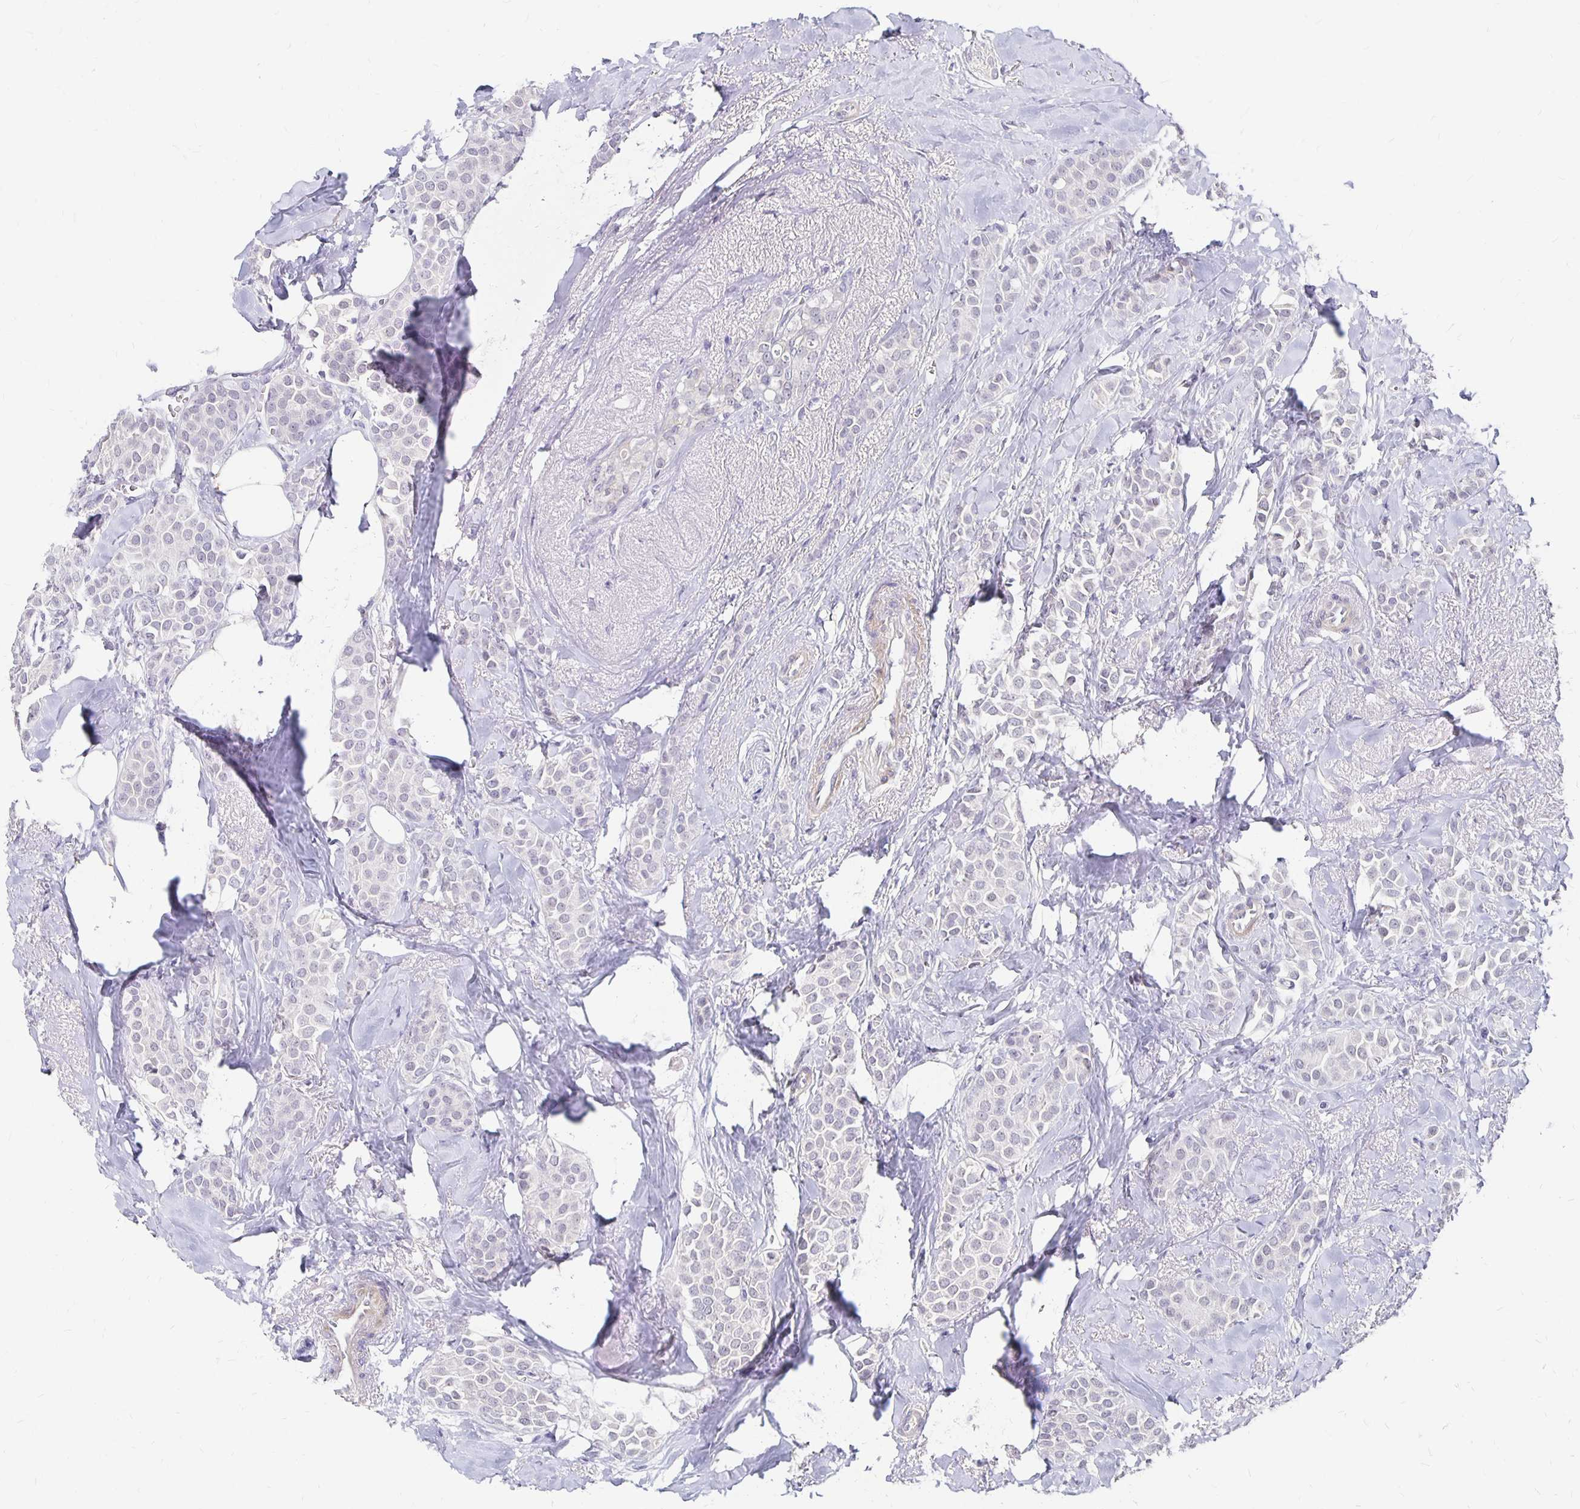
{"staining": {"intensity": "negative", "quantity": "none", "location": "none"}, "tissue": "breast cancer", "cell_type": "Tumor cells", "image_type": "cancer", "snomed": [{"axis": "morphology", "description": "Duct carcinoma"}, {"axis": "topography", "description": "Breast"}], "caption": "This image is of breast cancer (intraductal carcinoma) stained with immunohistochemistry to label a protein in brown with the nuclei are counter-stained blue. There is no positivity in tumor cells.", "gene": "ATOSB", "patient": {"sex": "female", "age": 79}}